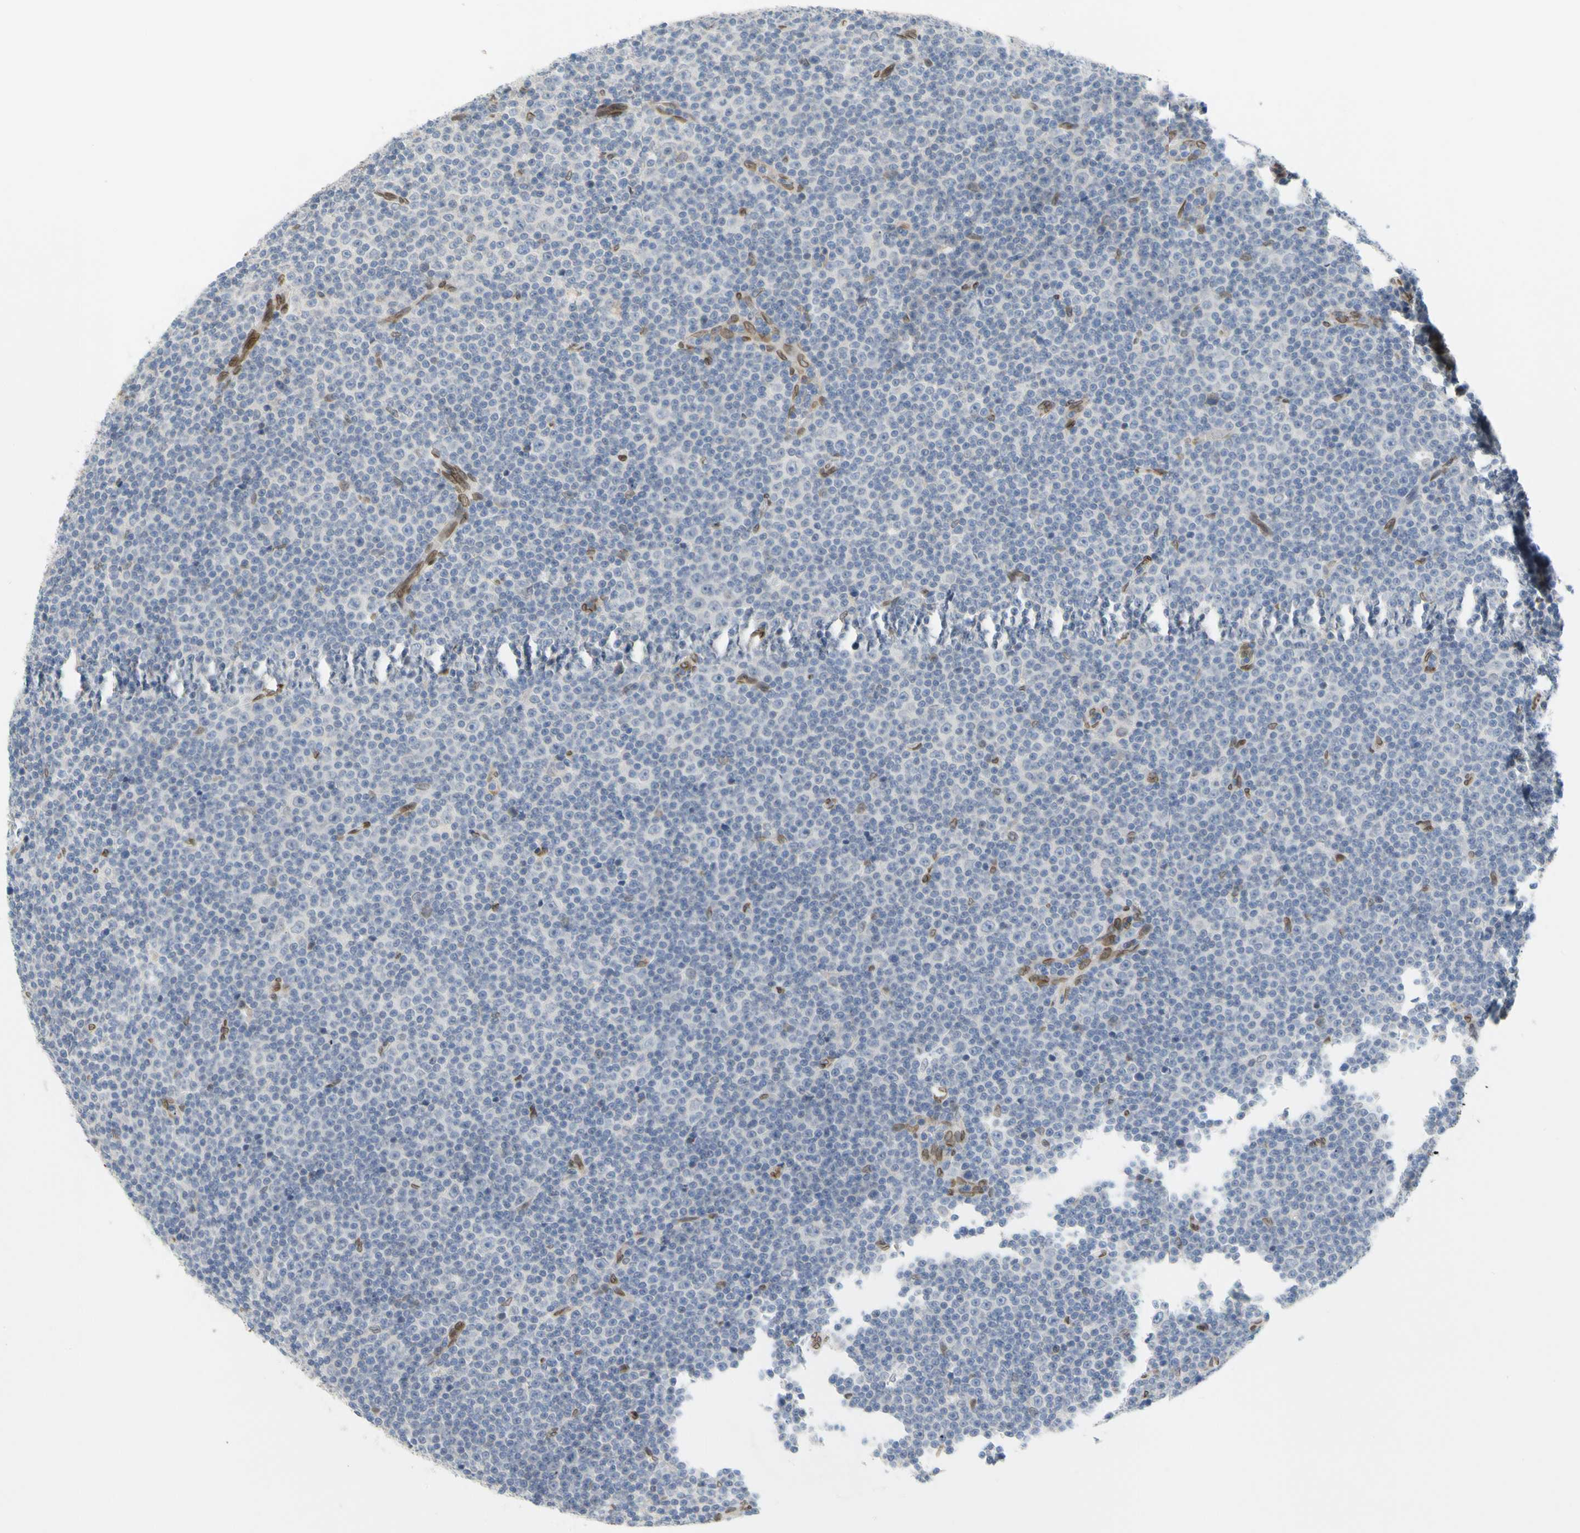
{"staining": {"intensity": "negative", "quantity": "none", "location": "none"}, "tissue": "lymphoma", "cell_type": "Tumor cells", "image_type": "cancer", "snomed": [{"axis": "morphology", "description": "Malignant lymphoma, non-Hodgkin's type, Low grade"}, {"axis": "topography", "description": "Lymph node"}], "caption": "The histopathology image reveals no staining of tumor cells in low-grade malignant lymphoma, non-Hodgkin's type.", "gene": "SUN1", "patient": {"sex": "female", "age": 67}}